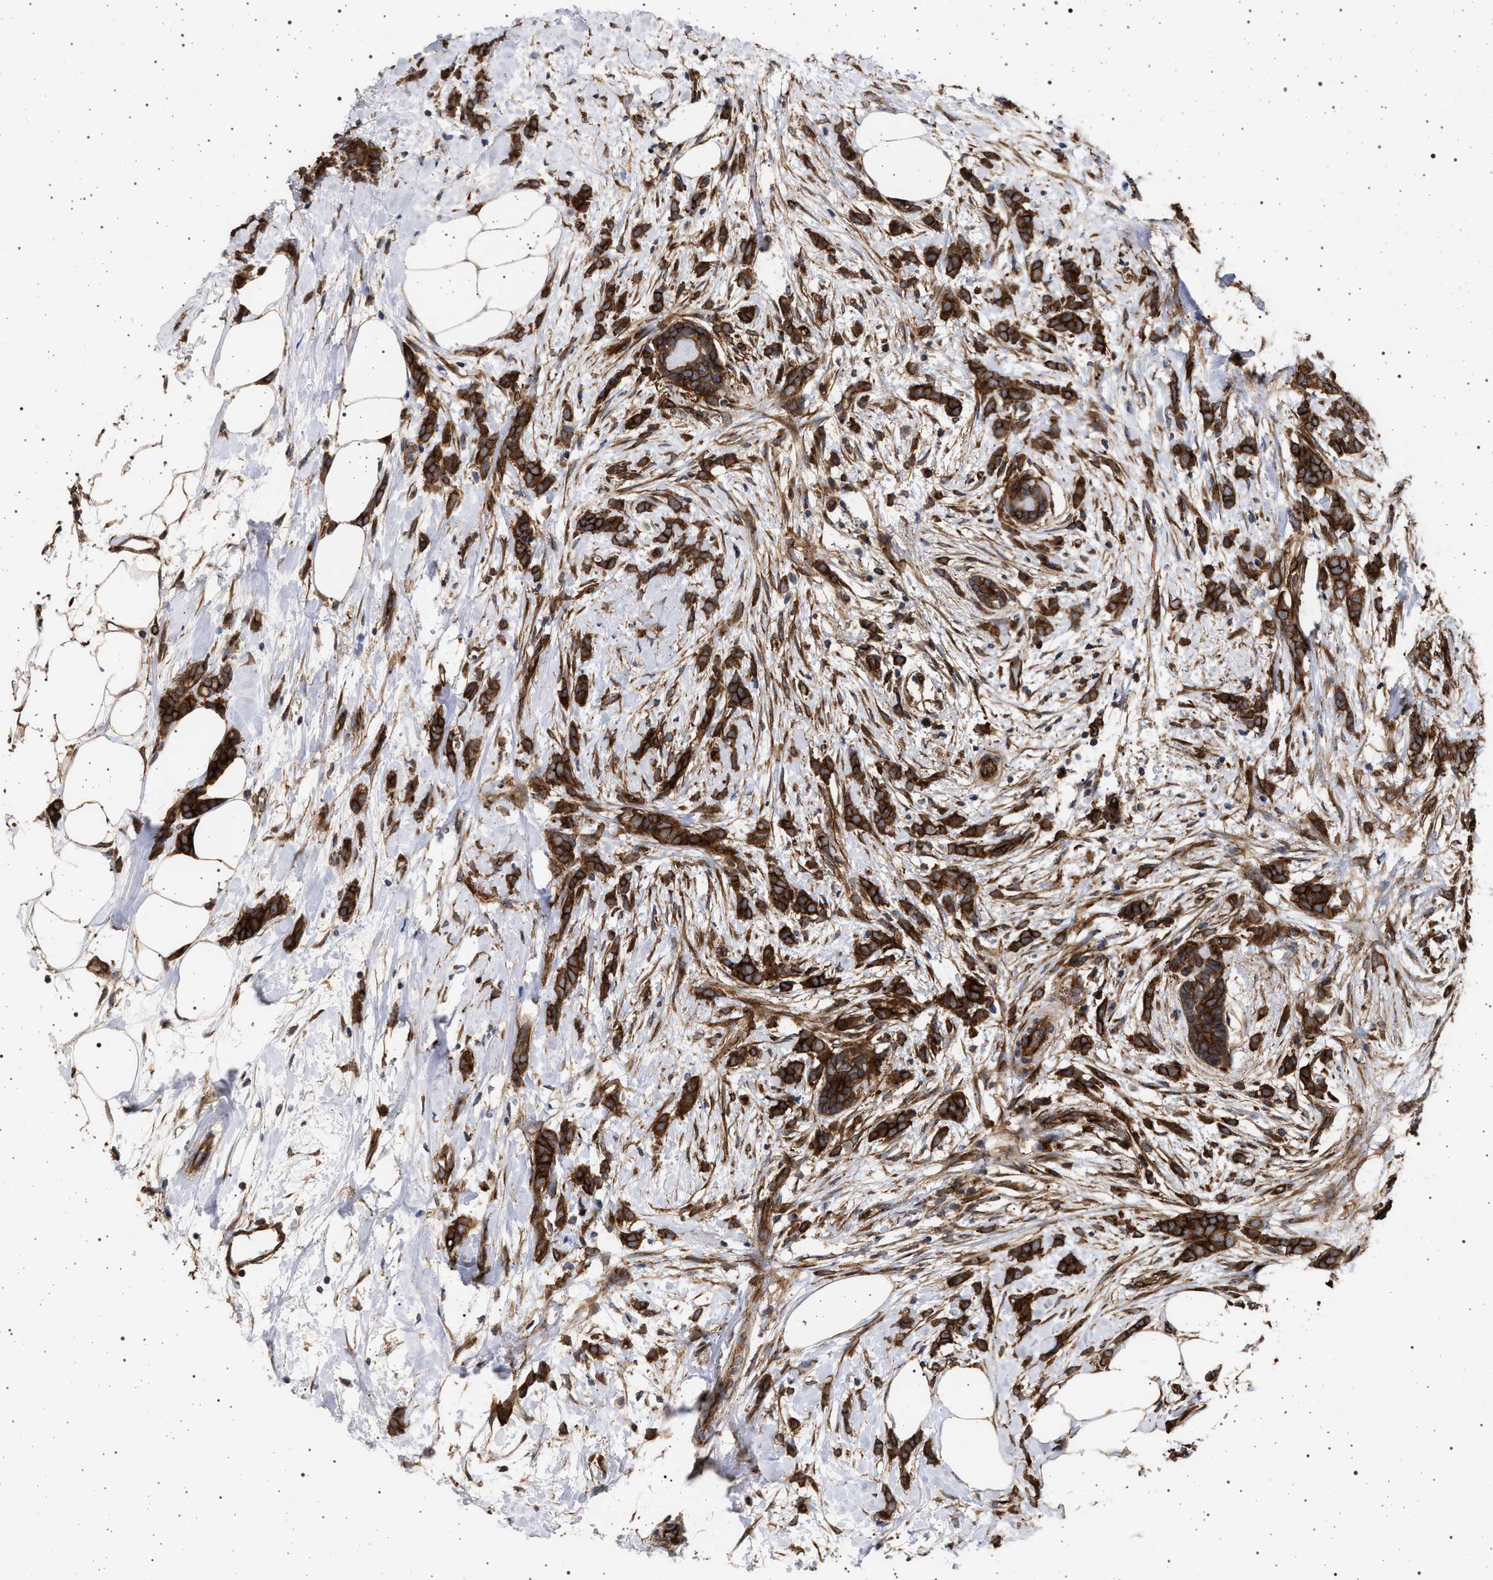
{"staining": {"intensity": "strong", "quantity": ">75%", "location": "cytoplasmic/membranous"}, "tissue": "breast cancer", "cell_type": "Tumor cells", "image_type": "cancer", "snomed": [{"axis": "morphology", "description": "Lobular carcinoma, in situ"}, {"axis": "morphology", "description": "Lobular carcinoma"}, {"axis": "topography", "description": "Breast"}], "caption": "Brown immunohistochemical staining in human lobular carcinoma in situ (breast) demonstrates strong cytoplasmic/membranous expression in about >75% of tumor cells.", "gene": "IFT20", "patient": {"sex": "female", "age": 41}}